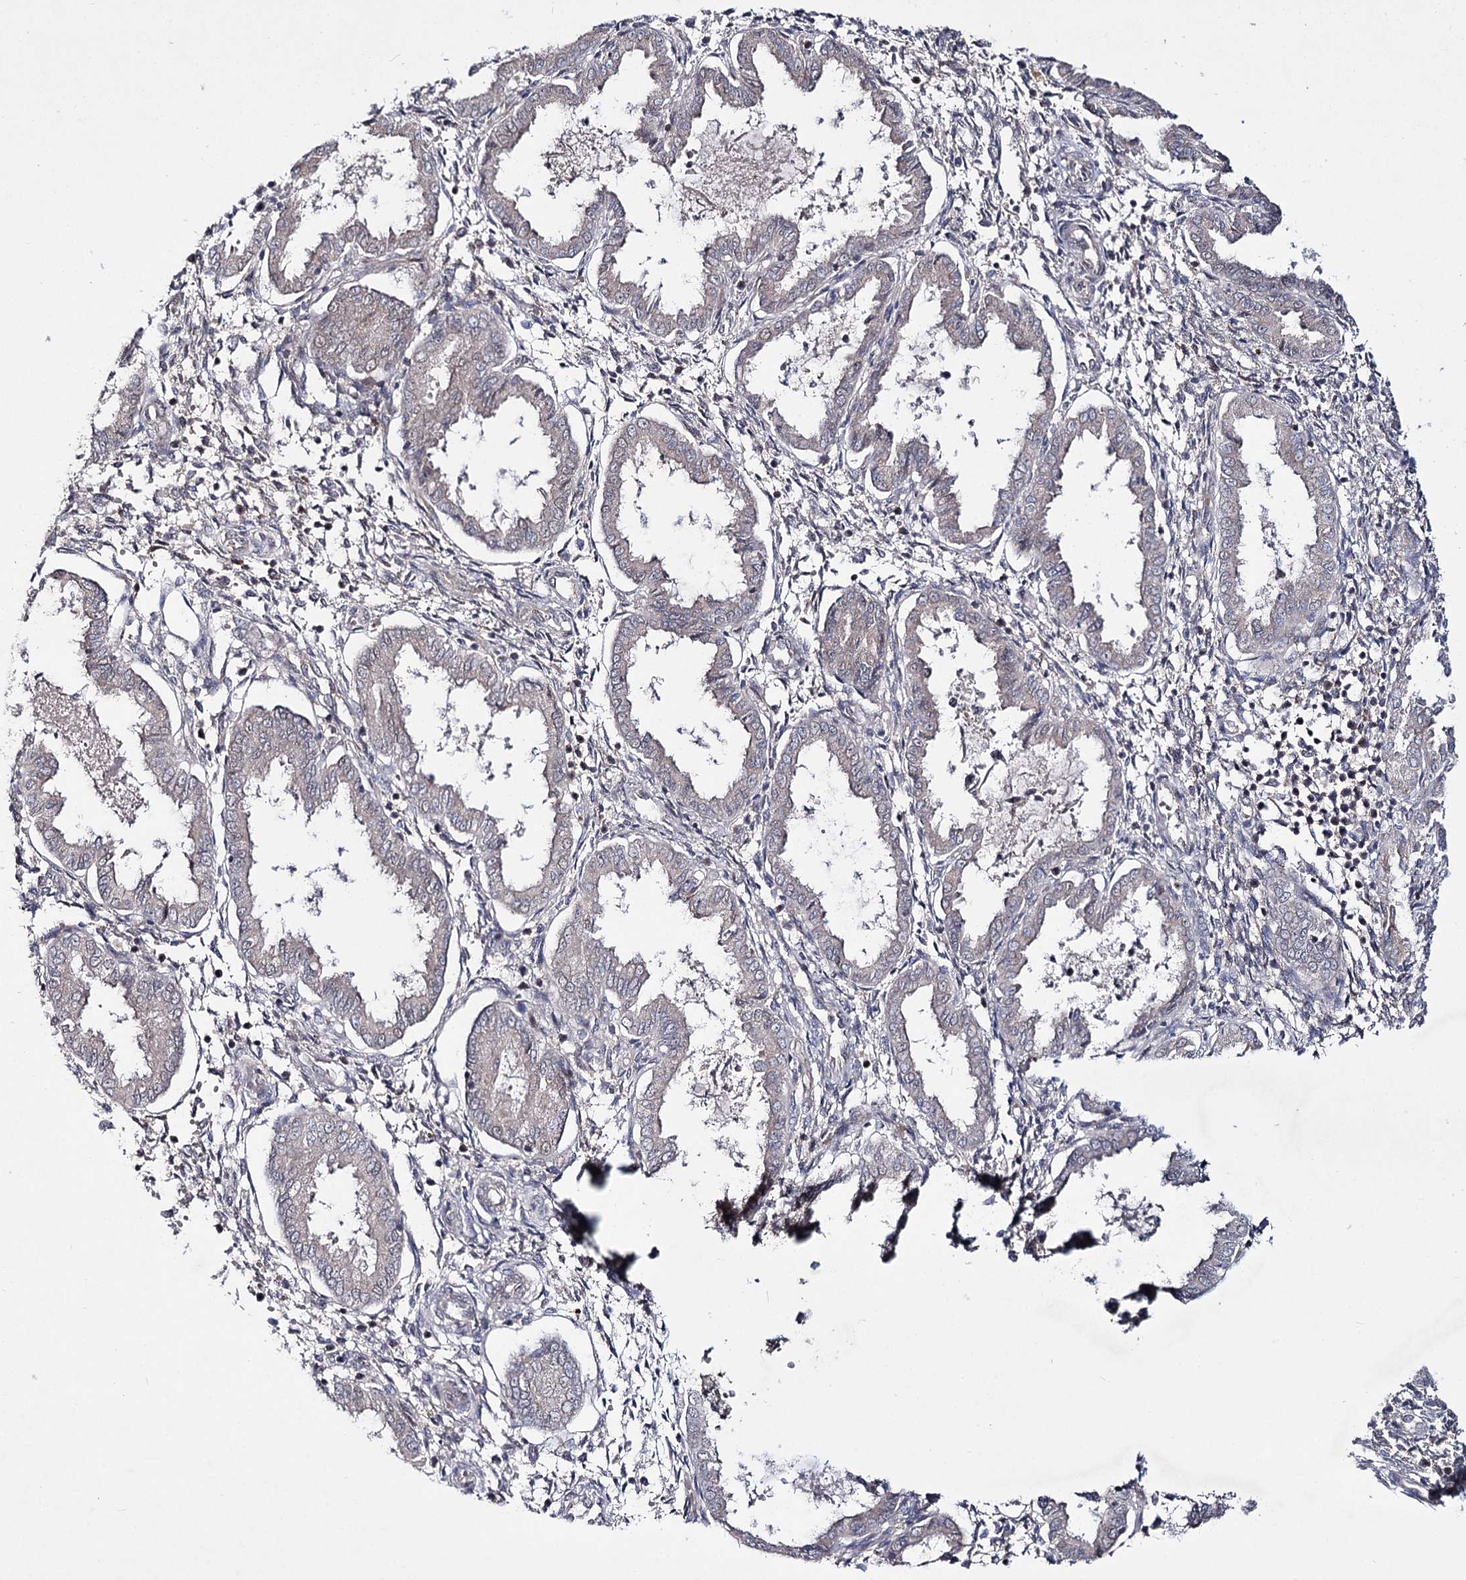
{"staining": {"intensity": "negative", "quantity": "none", "location": "none"}, "tissue": "endometrium", "cell_type": "Cells in endometrial stroma", "image_type": "normal", "snomed": [{"axis": "morphology", "description": "Normal tissue, NOS"}, {"axis": "topography", "description": "Endometrium"}], "caption": "An immunohistochemistry (IHC) histopathology image of benign endometrium is shown. There is no staining in cells in endometrial stroma of endometrium. (DAB (3,3'-diaminobenzidine) immunohistochemistry (IHC) with hematoxylin counter stain).", "gene": "HOXC11", "patient": {"sex": "female", "age": 33}}